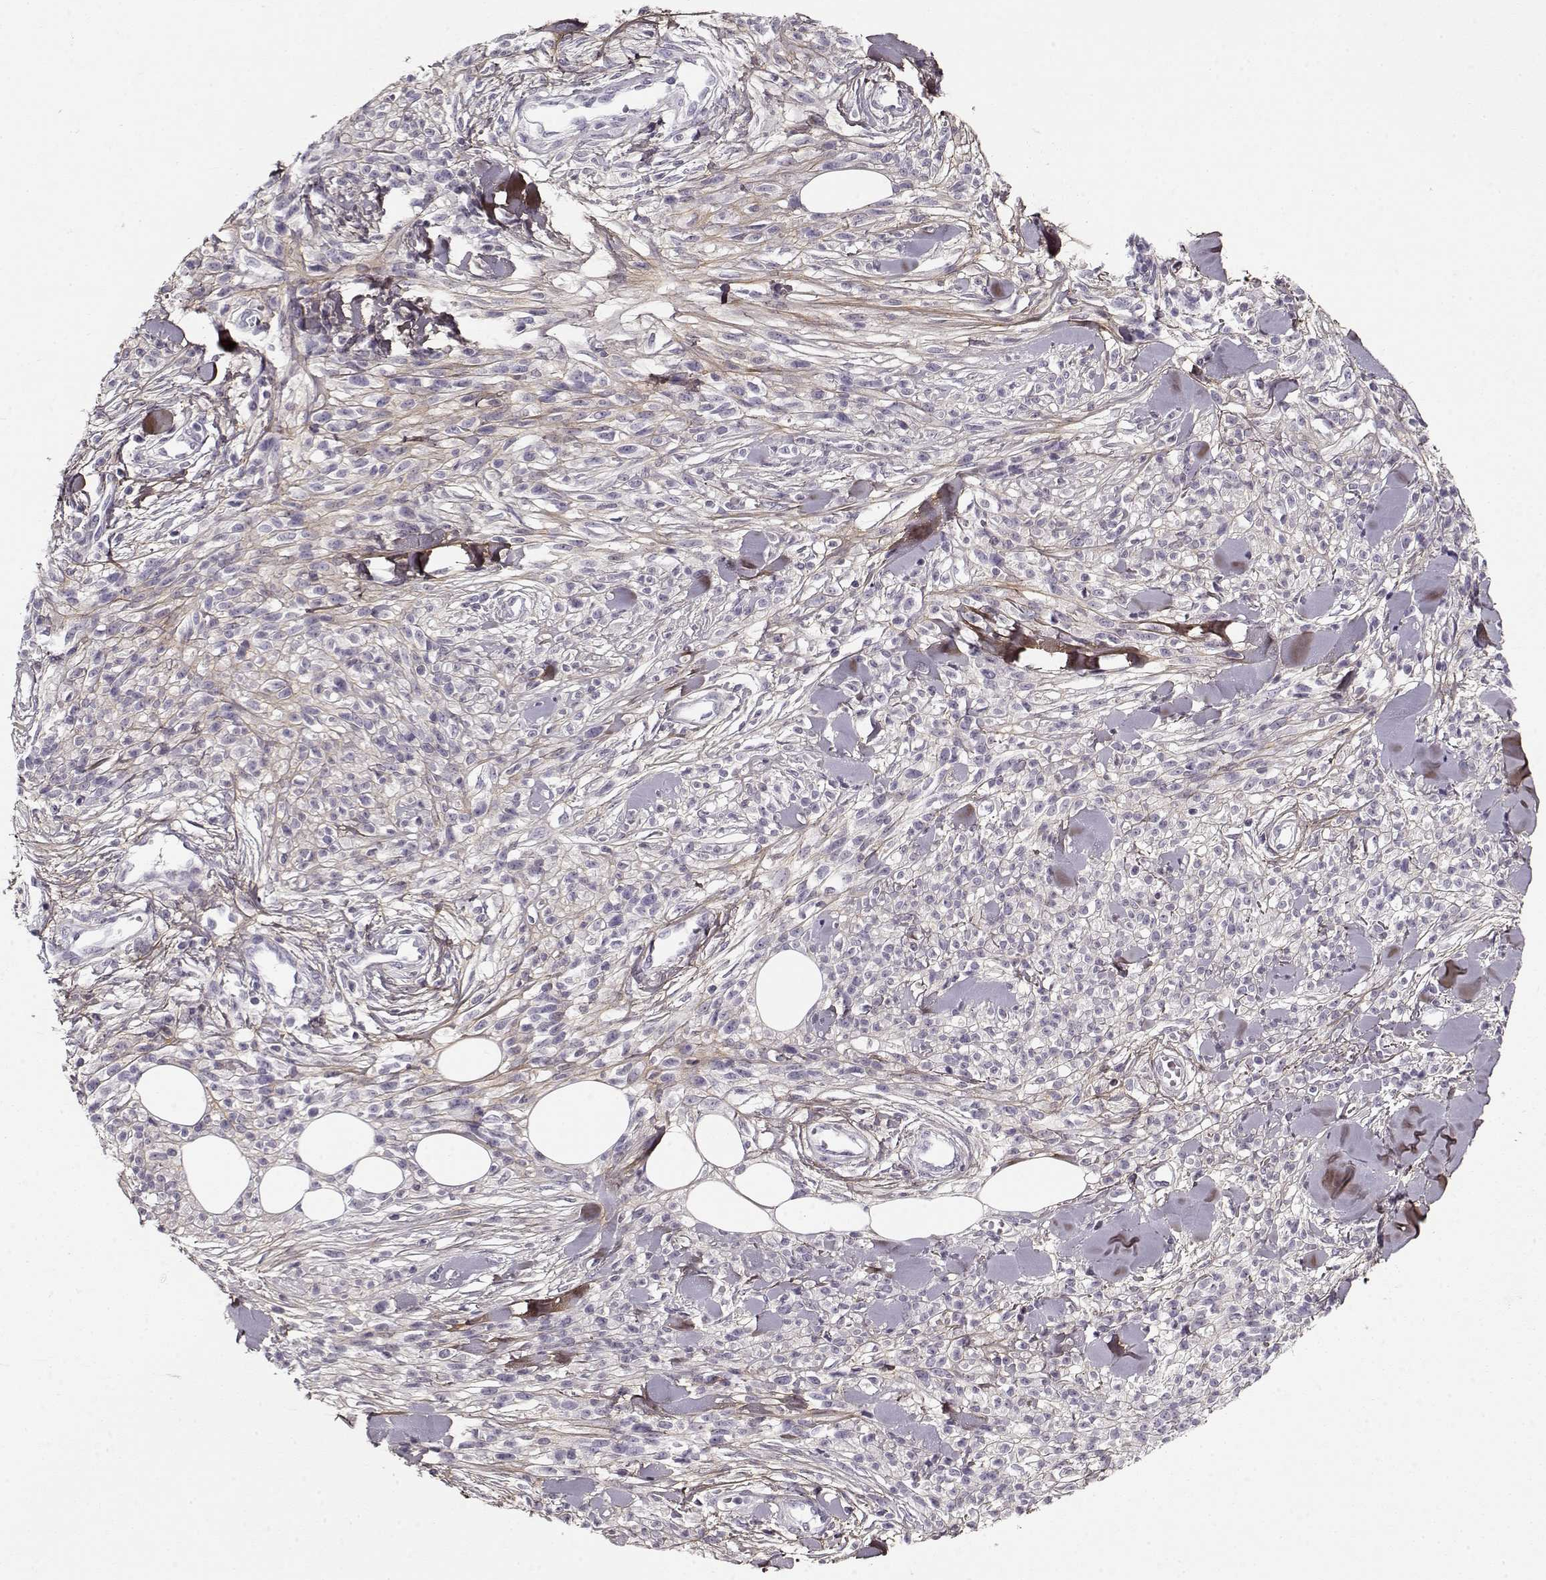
{"staining": {"intensity": "negative", "quantity": "none", "location": "none"}, "tissue": "melanoma", "cell_type": "Tumor cells", "image_type": "cancer", "snomed": [{"axis": "morphology", "description": "Malignant melanoma, NOS"}, {"axis": "topography", "description": "Skin"}, {"axis": "topography", "description": "Skin of trunk"}], "caption": "Tumor cells are negative for protein expression in human melanoma.", "gene": "LUM", "patient": {"sex": "male", "age": 74}}